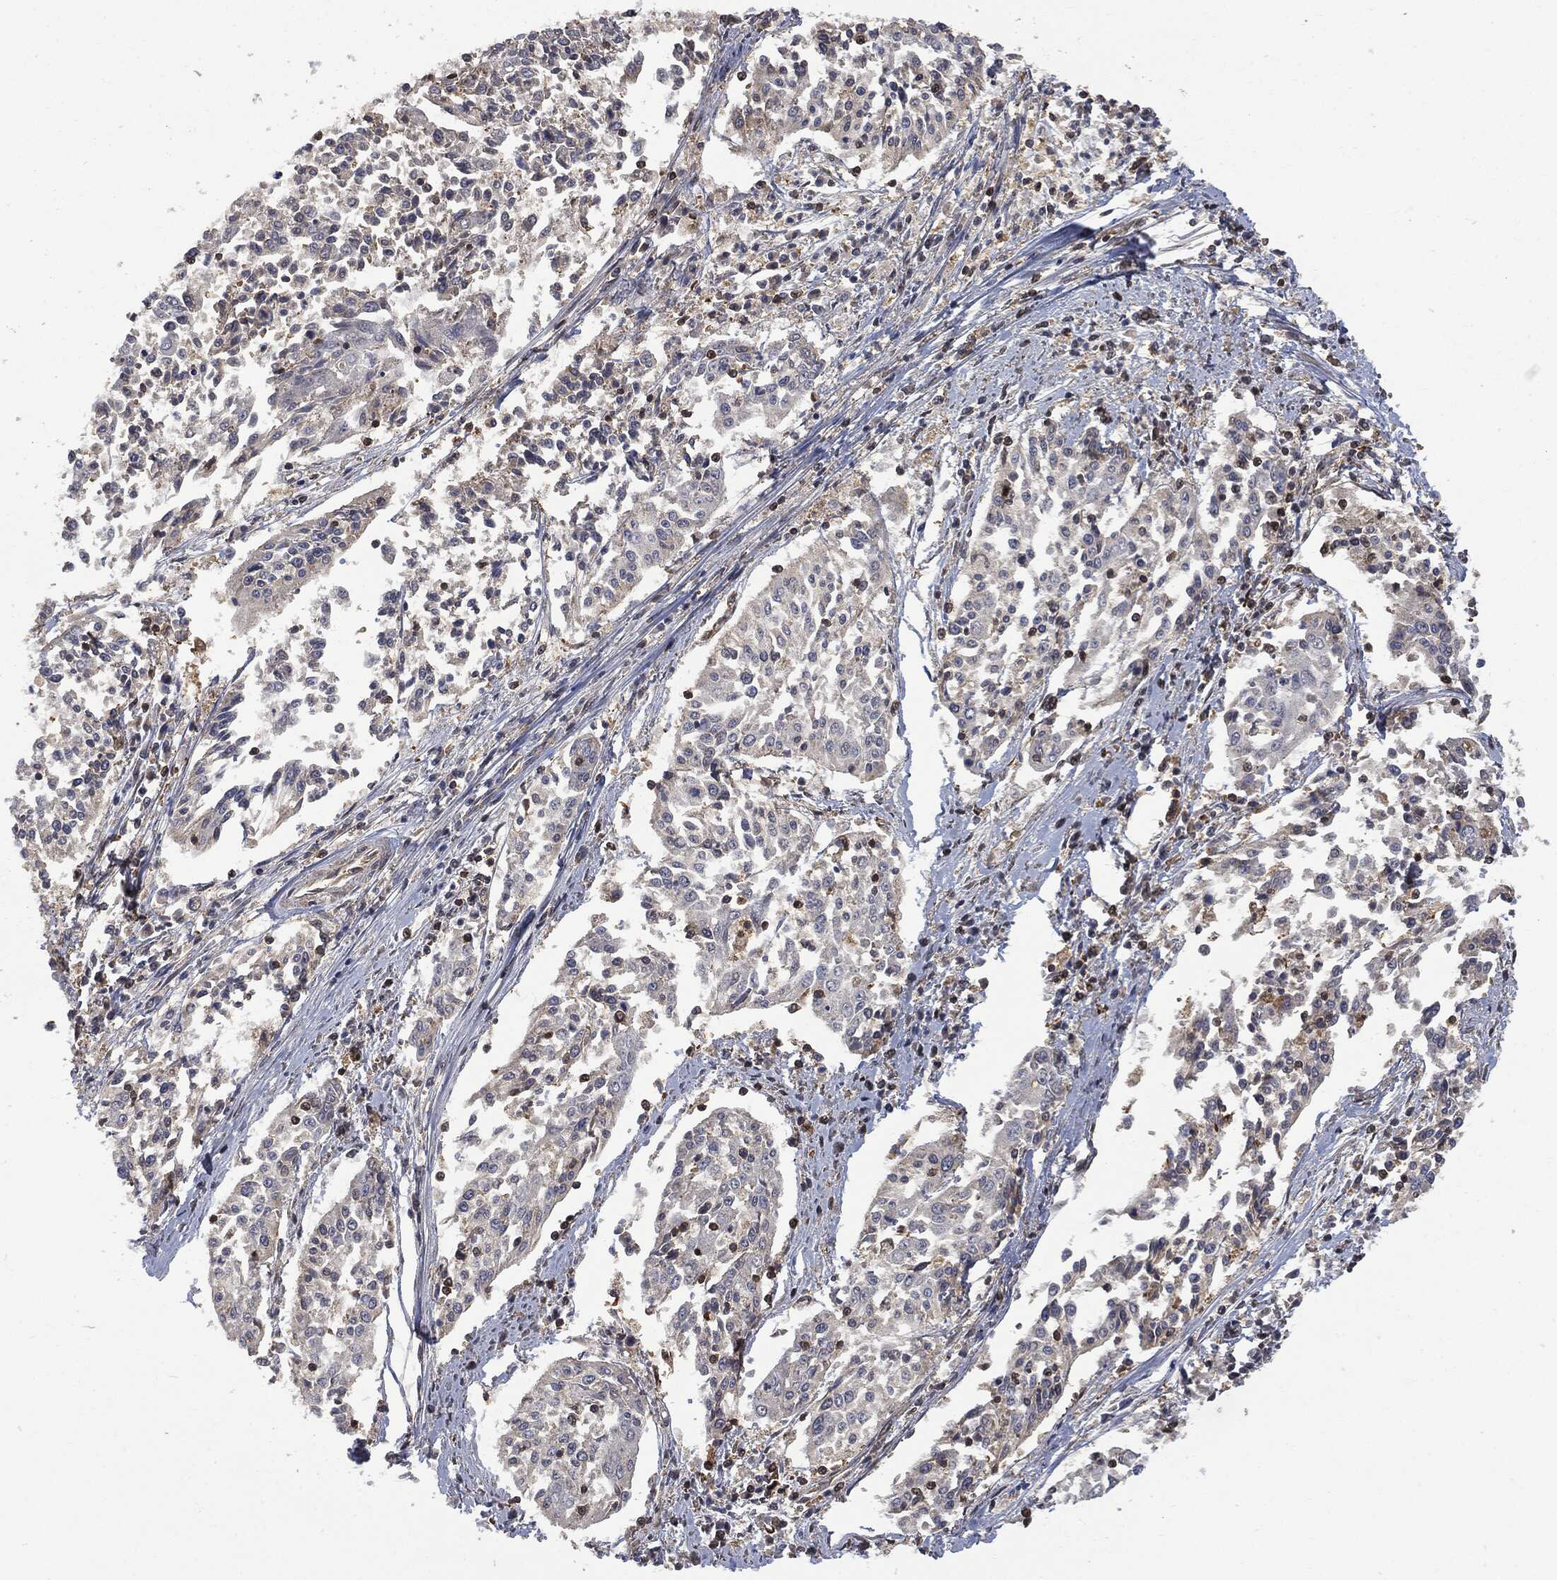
{"staining": {"intensity": "negative", "quantity": "none", "location": "none"}, "tissue": "cervical cancer", "cell_type": "Tumor cells", "image_type": "cancer", "snomed": [{"axis": "morphology", "description": "Squamous cell carcinoma, NOS"}, {"axis": "topography", "description": "Cervix"}], "caption": "DAB immunohistochemical staining of cervical squamous cell carcinoma reveals no significant expression in tumor cells.", "gene": "PSMB10", "patient": {"sex": "female", "age": 41}}